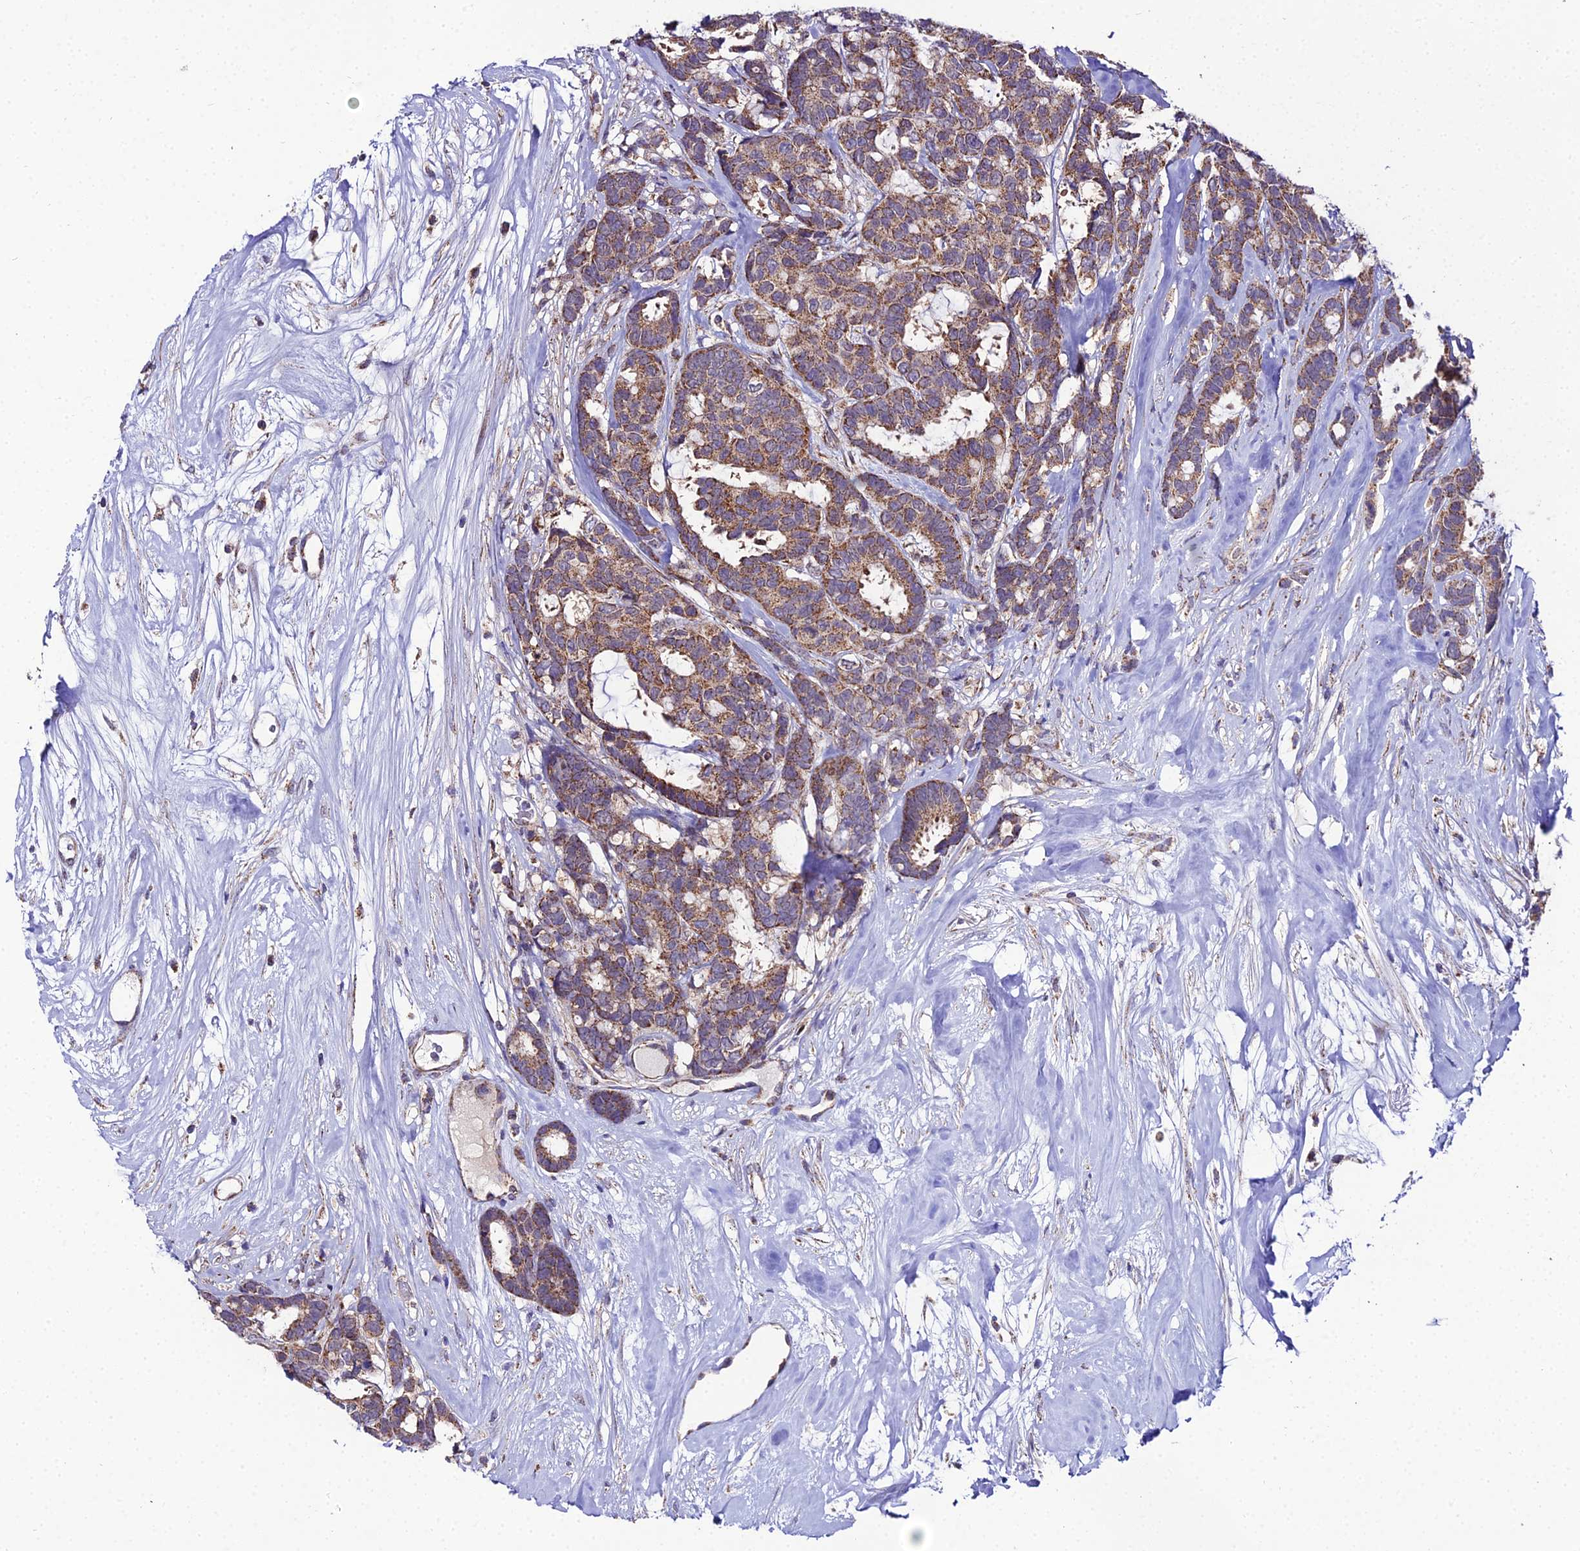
{"staining": {"intensity": "moderate", "quantity": ">75%", "location": "cytoplasmic/membranous"}, "tissue": "breast cancer", "cell_type": "Tumor cells", "image_type": "cancer", "snomed": [{"axis": "morphology", "description": "Duct carcinoma"}, {"axis": "topography", "description": "Breast"}], "caption": "Protein expression analysis of breast cancer (invasive ductal carcinoma) reveals moderate cytoplasmic/membranous positivity in about >75% of tumor cells.", "gene": "PSMD2", "patient": {"sex": "female", "age": 87}}